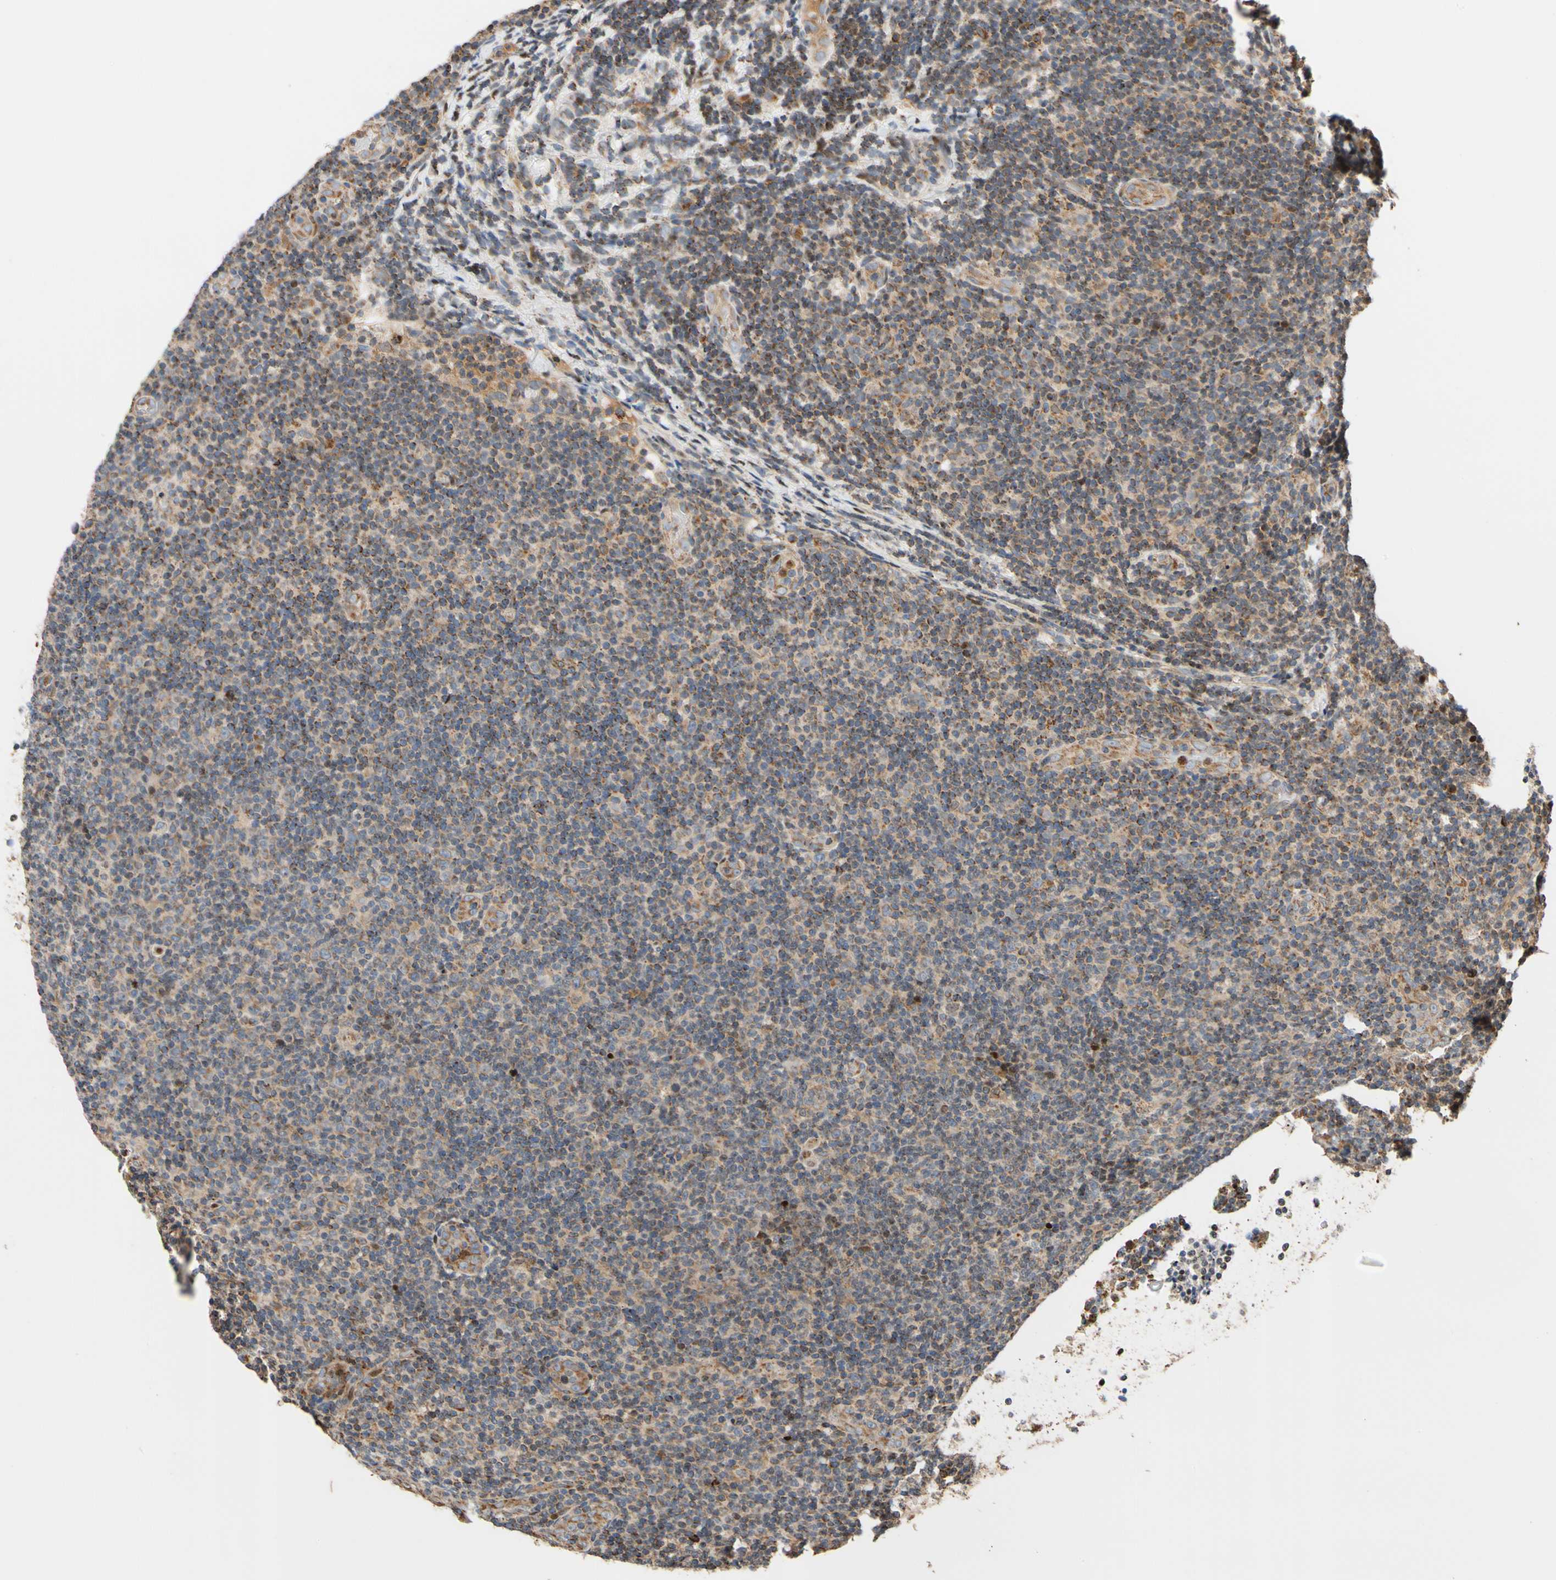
{"staining": {"intensity": "moderate", "quantity": "25%-75%", "location": "cytoplasmic/membranous"}, "tissue": "lymphoma", "cell_type": "Tumor cells", "image_type": "cancer", "snomed": [{"axis": "morphology", "description": "Malignant lymphoma, non-Hodgkin's type, Low grade"}, {"axis": "topography", "description": "Lymph node"}], "caption": "A photomicrograph of human low-grade malignant lymphoma, non-Hodgkin's type stained for a protein reveals moderate cytoplasmic/membranous brown staining in tumor cells.", "gene": "IP6K2", "patient": {"sex": "male", "age": 83}}